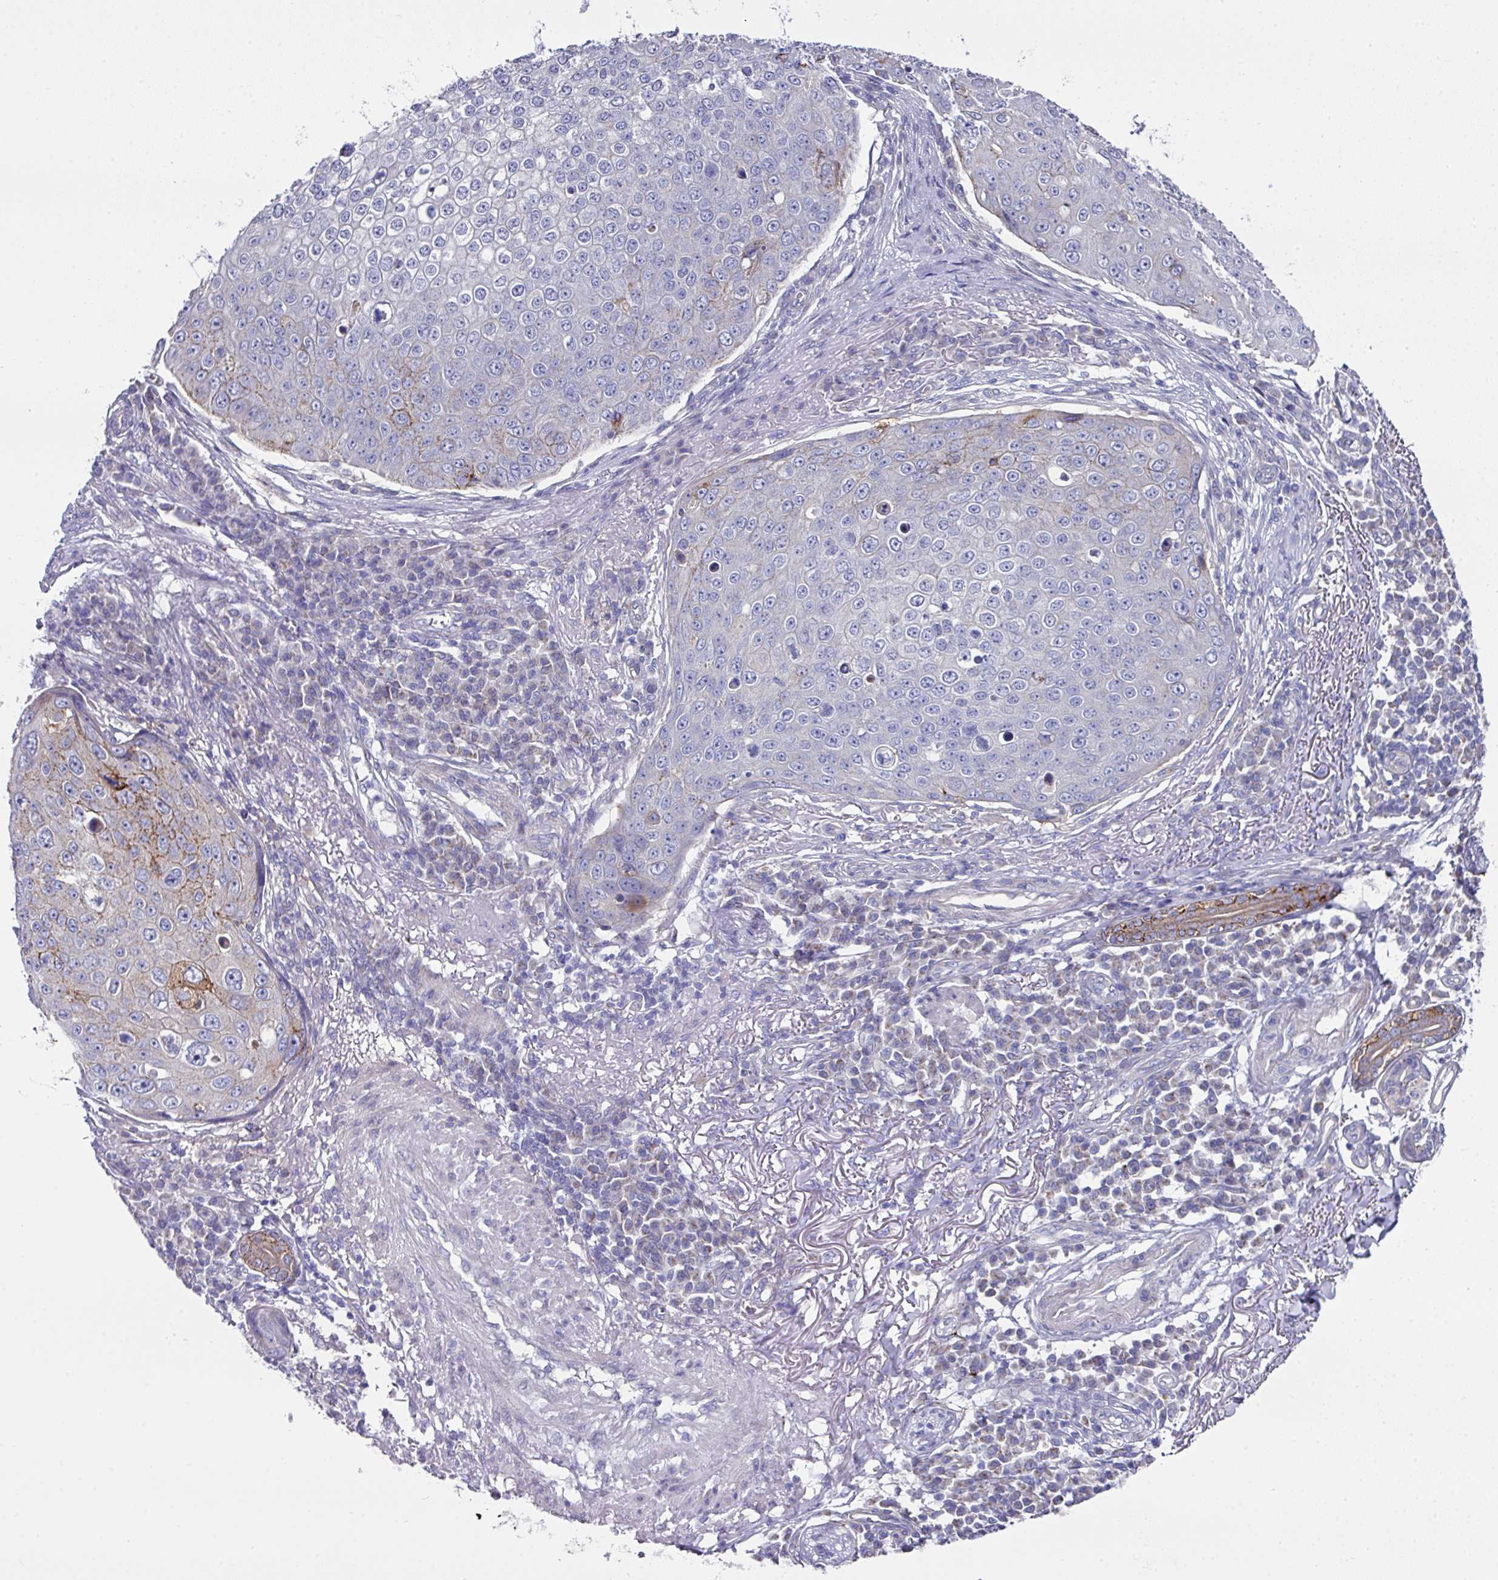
{"staining": {"intensity": "moderate", "quantity": "<25%", "location": "cytoplasmic/membranous"}, "tissue": "skin cancer", "cell_type": "Tumor cells", "image_type": "cancer", "snomed": [{"axis": "morphology", "description": "Squamous cell carcinoma, NOS"}, {"axis": "topography", "description": "Skin"}], "caption": "The image reveals immunohistochemical staining of skin cancer (squamous cell carcinoma). There is moderate cytoplasmic/membranous staining is present in about <25% of tumor cells. (Stains: DAB in brown, nuclei in blue, Microscopy: brightfield microscopy at high magnification).", "gene": "CLDN1", "patient": {"sex": "male", "age": 71}}